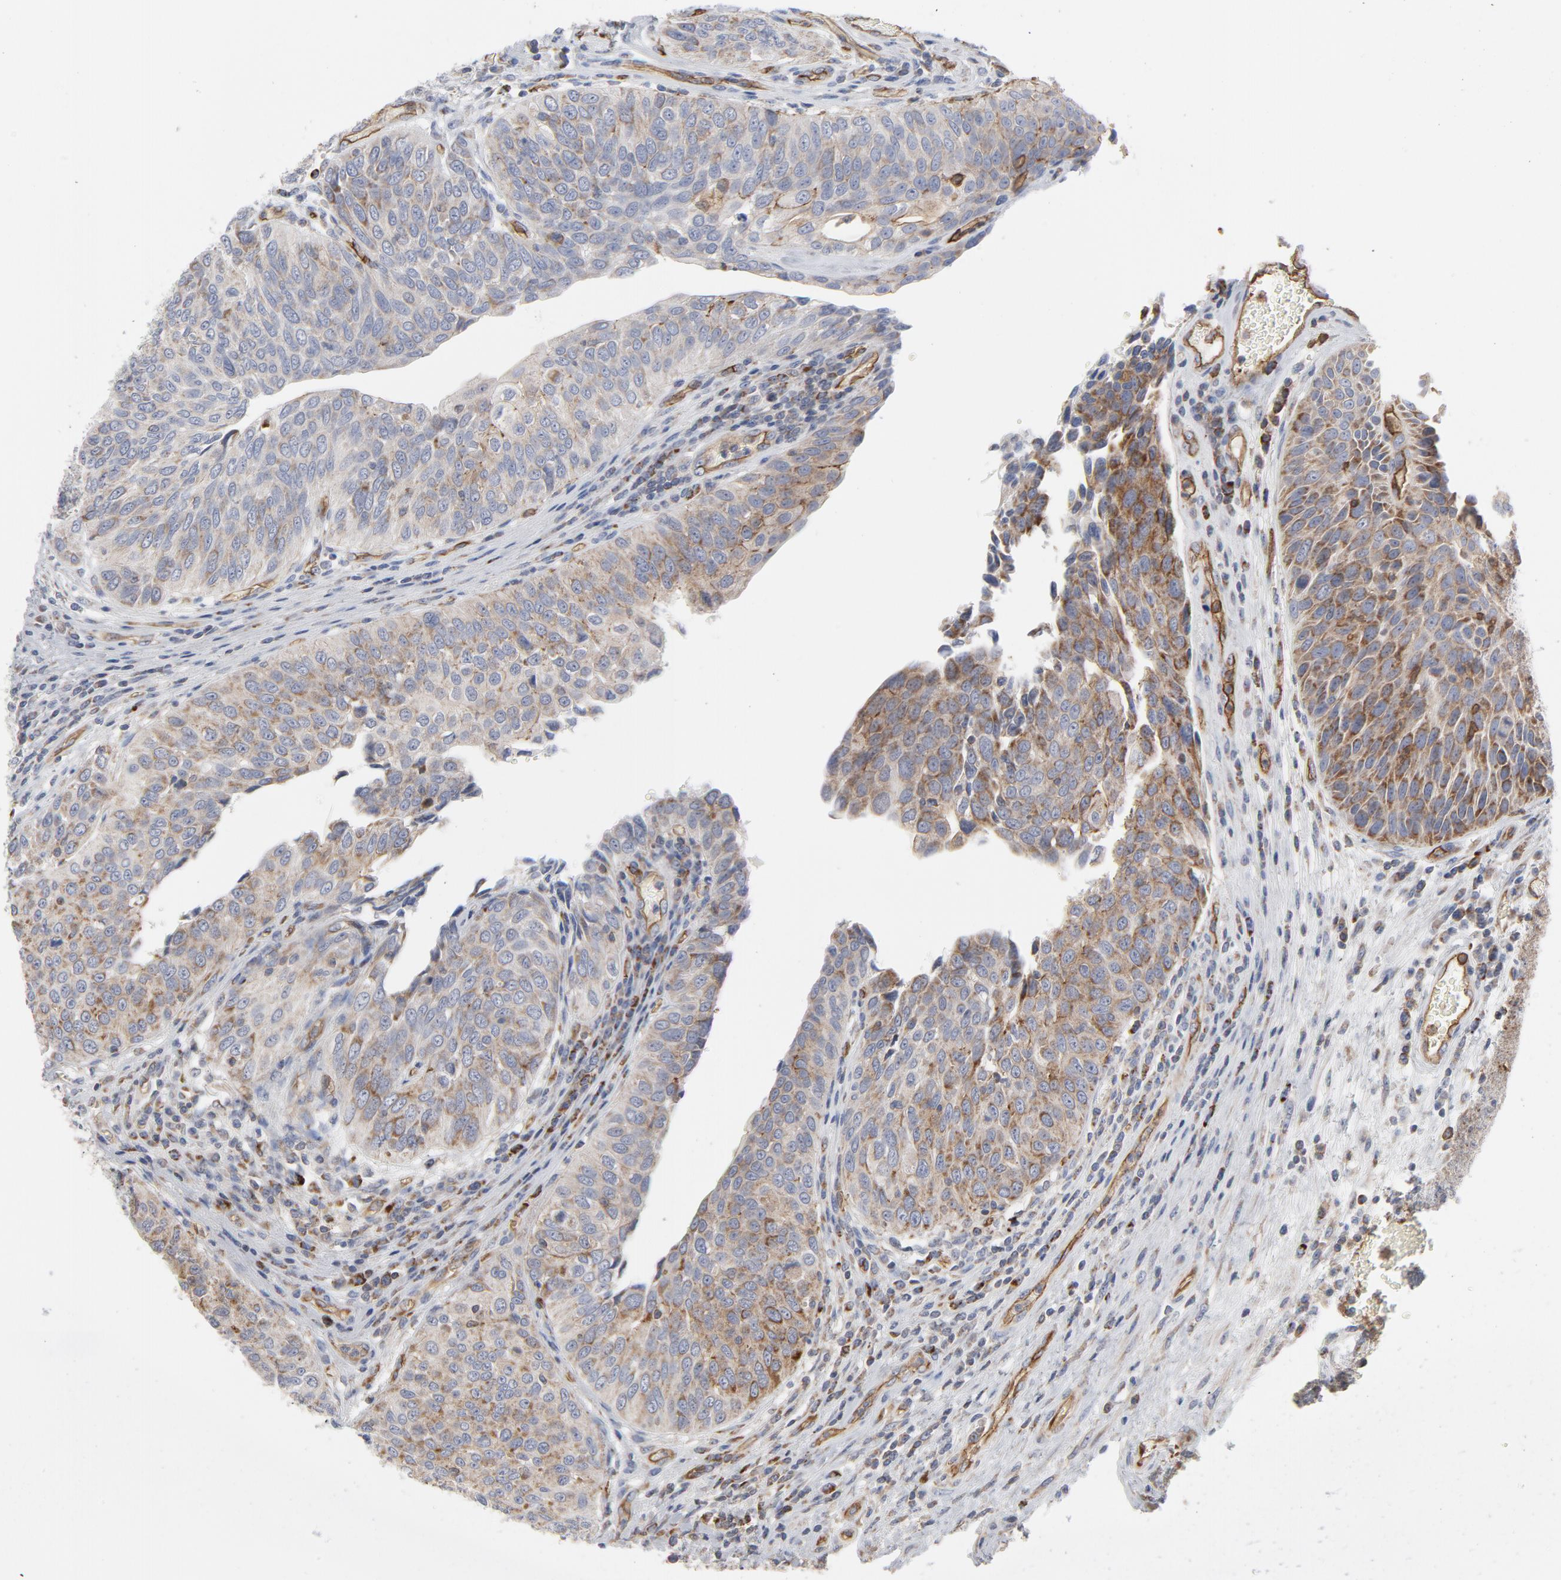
{"staining": {"intensity": "weak", "quantity": ">75%", "location": "cytoplasmic/membranous"}, "tissue": "urothelial cancer", "cell_type": "Tumor cells", "image_type": "cancer", "snomed": [{"axis": "morphology", "description": "Urothelial carcinoma, High grade"}, {"axis": "topography", "description": "Urinary bladder"}], "caption": "Immunohistochemical staining of human urothelial cancer shows low levels of weak cytoplasmic/membranous positivity in approximately >75% of tumor cells.", "gene": "OXA1L", "patient": {"sex": "male", "age": 50}}